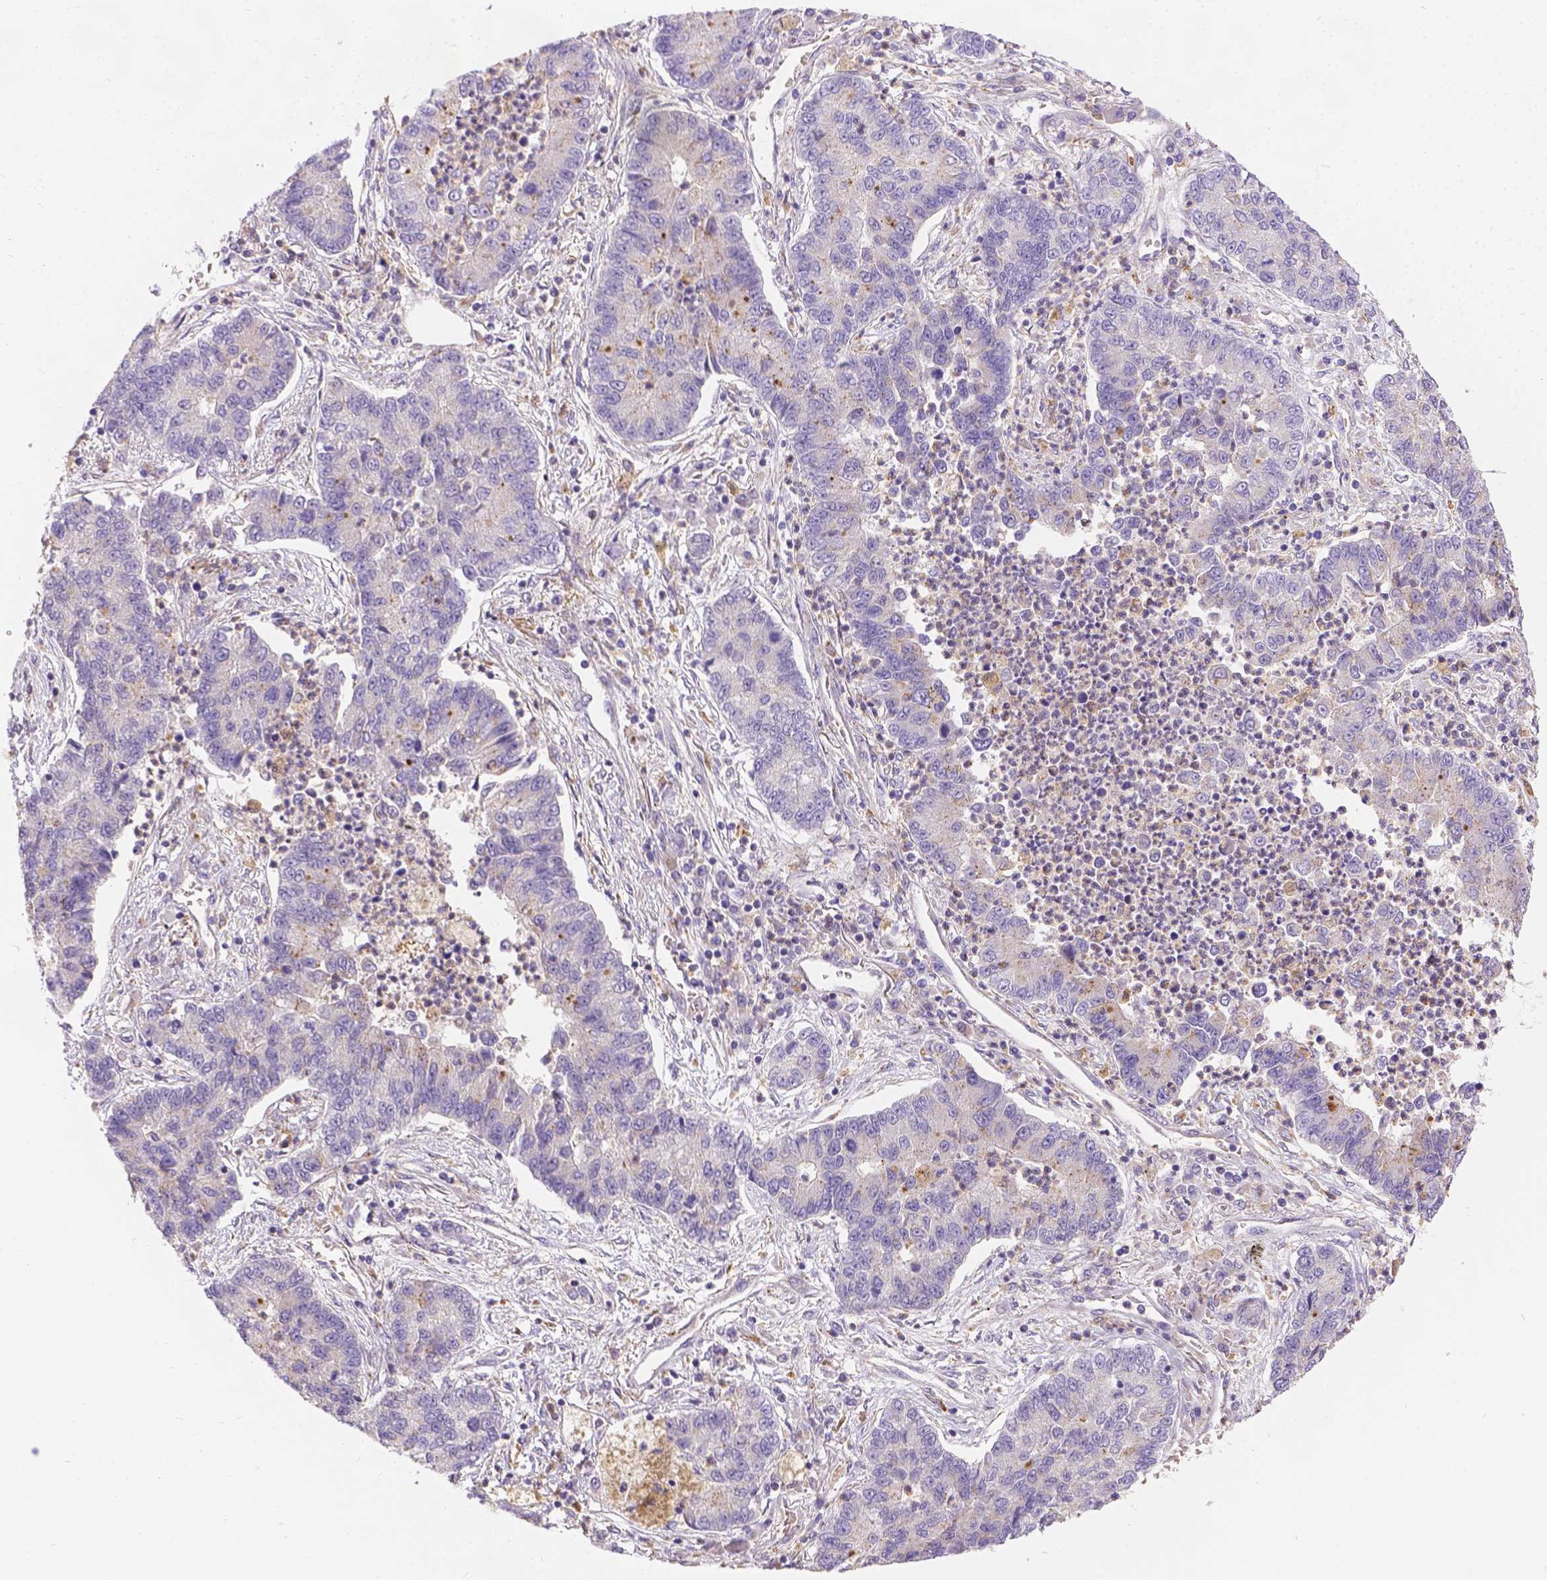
{"staining": {"intensity": "weak", "quantity": "<25%", "location": "cytoplasmic/membranous"}, "tissue": "lung cancer", "cell_type": "Tumor cells", "image_type": "cancer", "snomed": [{"axis": "morphology", "description": "Adenocarcinoma, NOS"}, {"axis": "topography", "description": "Lung"}], "caption": "Immunohistochemistry micrograph of neoplastic tissue: lung adenocarcinoma stained with DAB reveals no significant protein staining in tumor cells. (DAB IHC, high magnification).", "gene": "TM4SF18", "patient": {"sex": "female", "age": 57}}